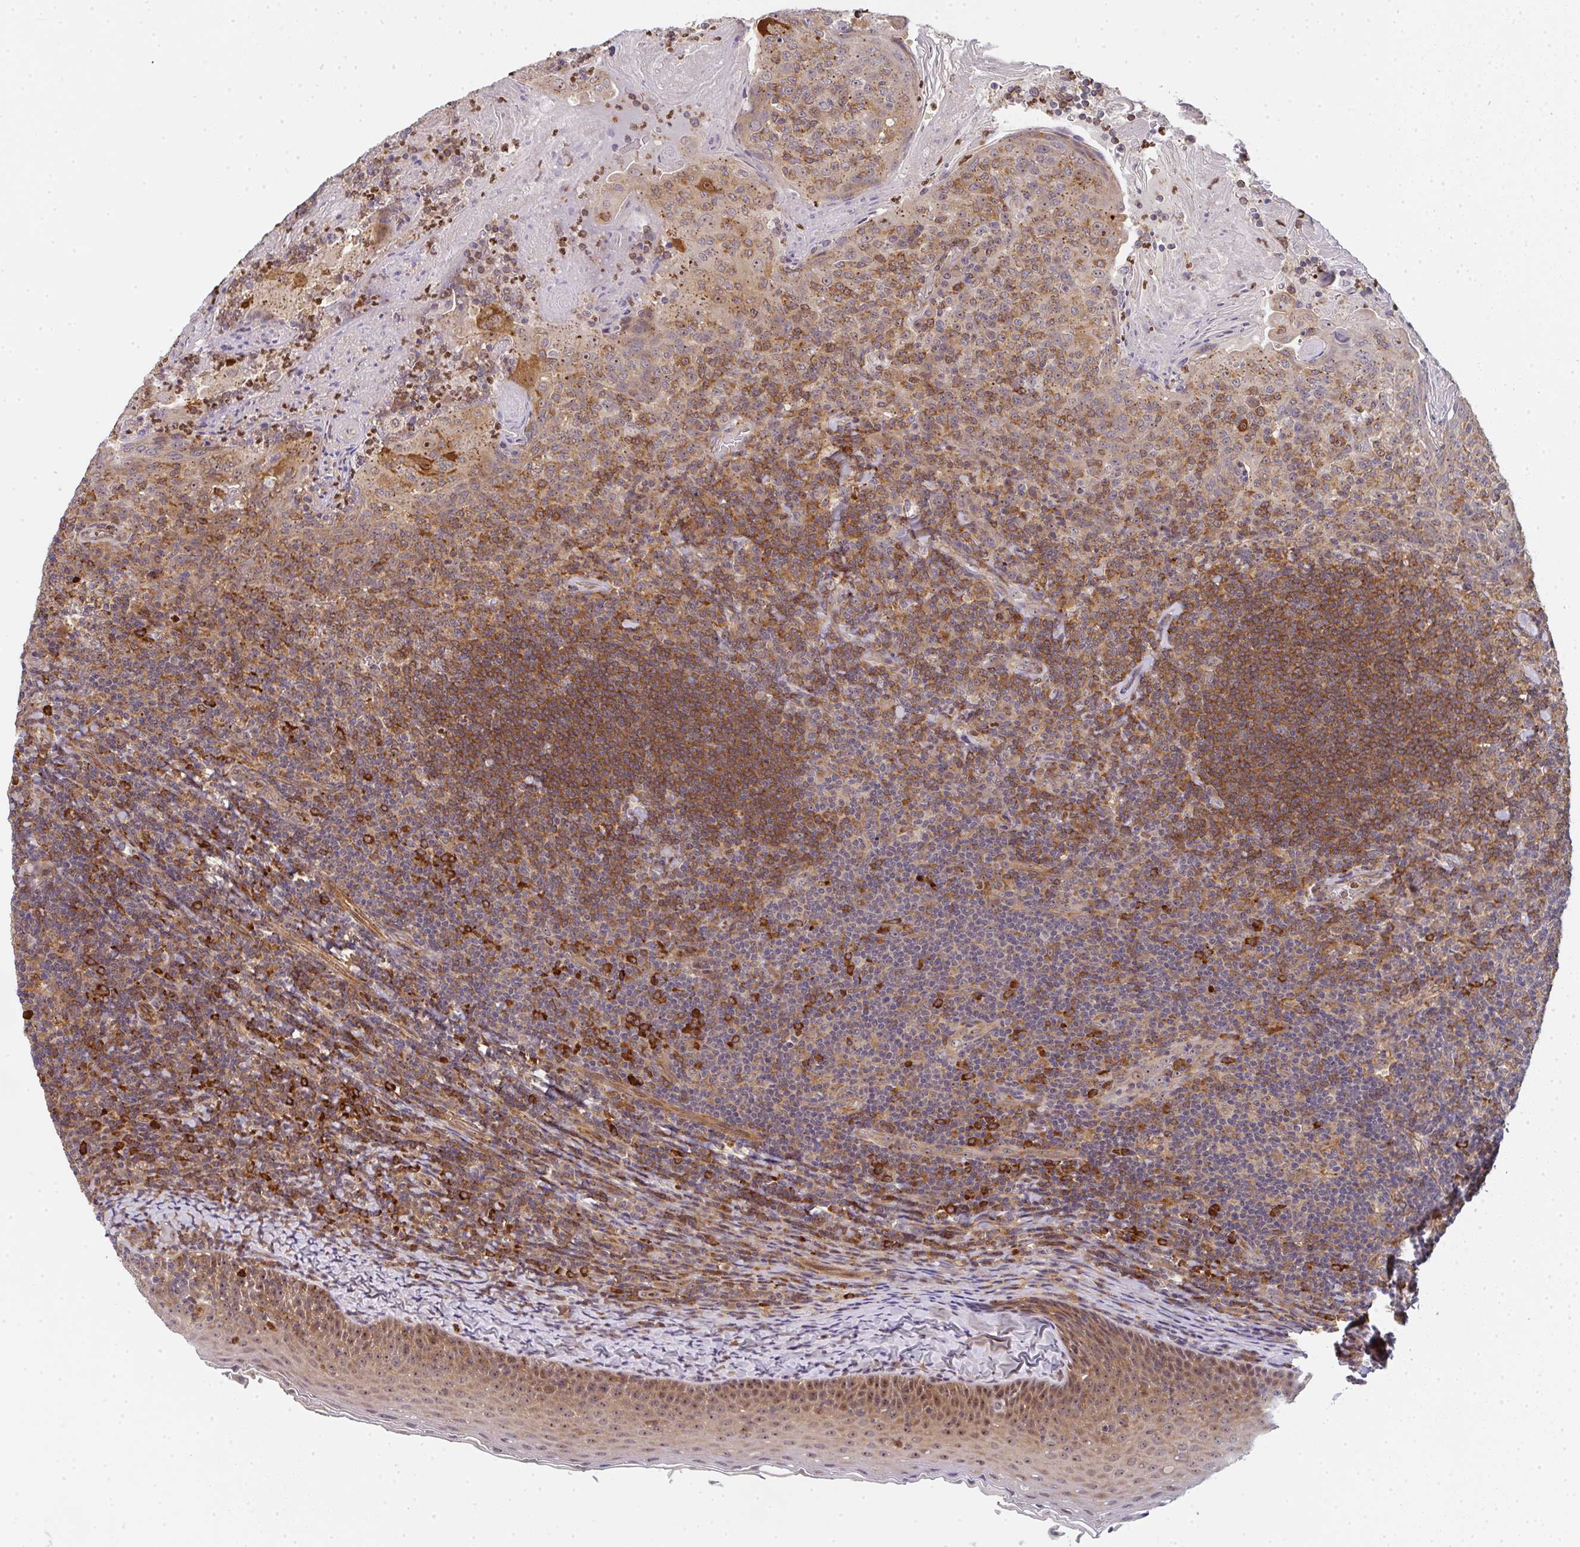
{"staining": {"intensity": "weak", "quantity": "25%-75%", "location": "cytoplasmic/membranous"}, "tissue": "tonsil", "cell_type": "Germinal center cells", "image_type": "normal", "snomed": [{"axis": "morphology", "description": "Normal tissue, NOS"}, {"axis": "topography", "description": "Tonsil"}], "caption": "A brown stain labels weak cytoplasmic/membranous expression of a protein in germinal center cells of benign human tonsil.", "gene": "SIMC1", "patient": {"sex": "female", "age": 10}}